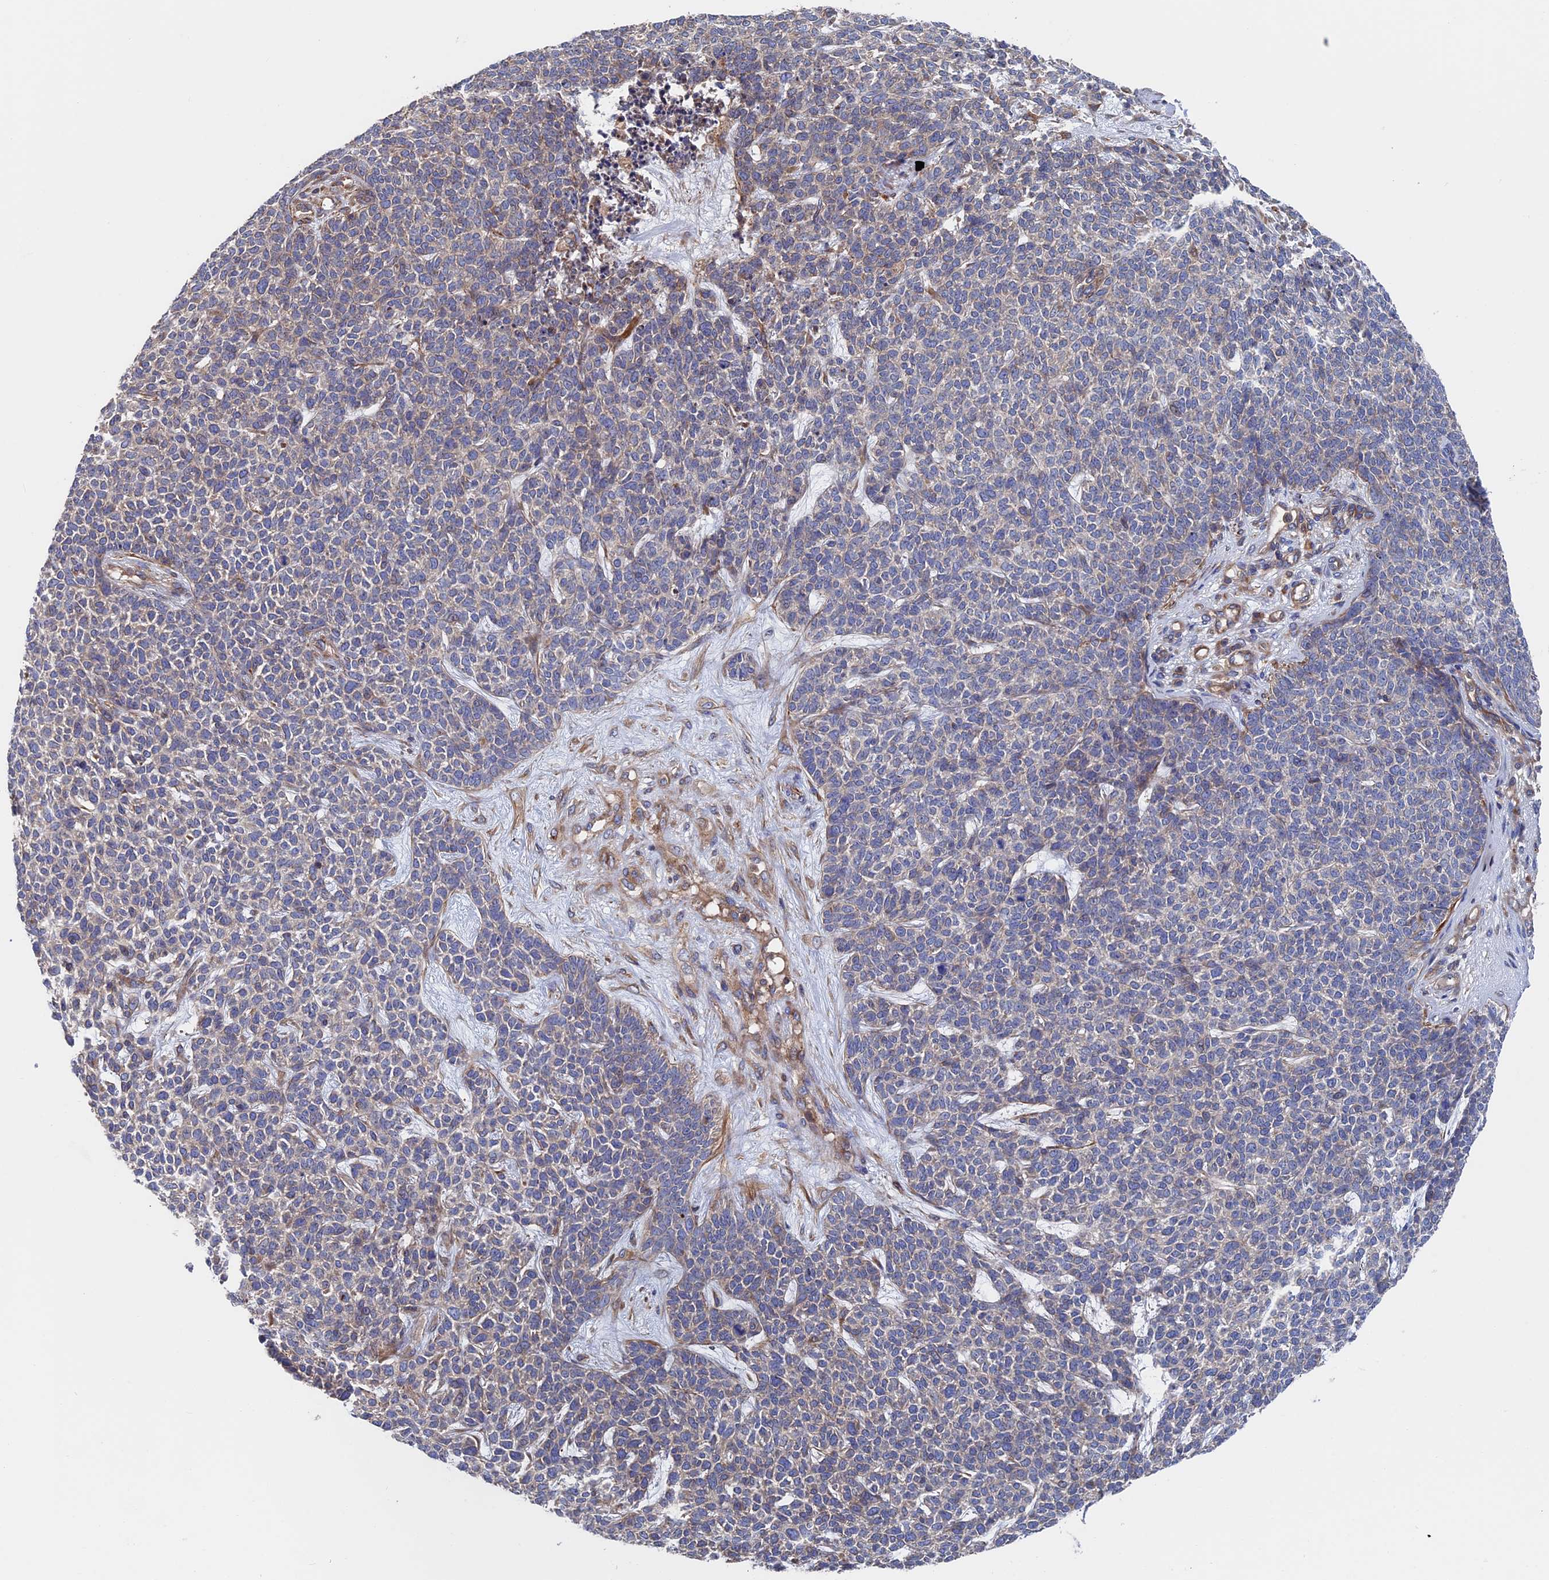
{"staining": {"intensity": "weak", "quantity": "<25%", "location": "cytoplasmic/membranous"}, "tissue": "skin cancer", "cell_type": "Tumor cells", "image_type": "cancer", "snomed": [{"axis": "morphology", "description": "Basal cell carcinoma"}, {"axis": "topography", "description": "Skin"}], "caption": "Tumor cells show no significant protein positivity in skin cancer (basal cell carcinoma).", "gene": "DNAJC3", "patient": {"sex": "female", "age": 84}}